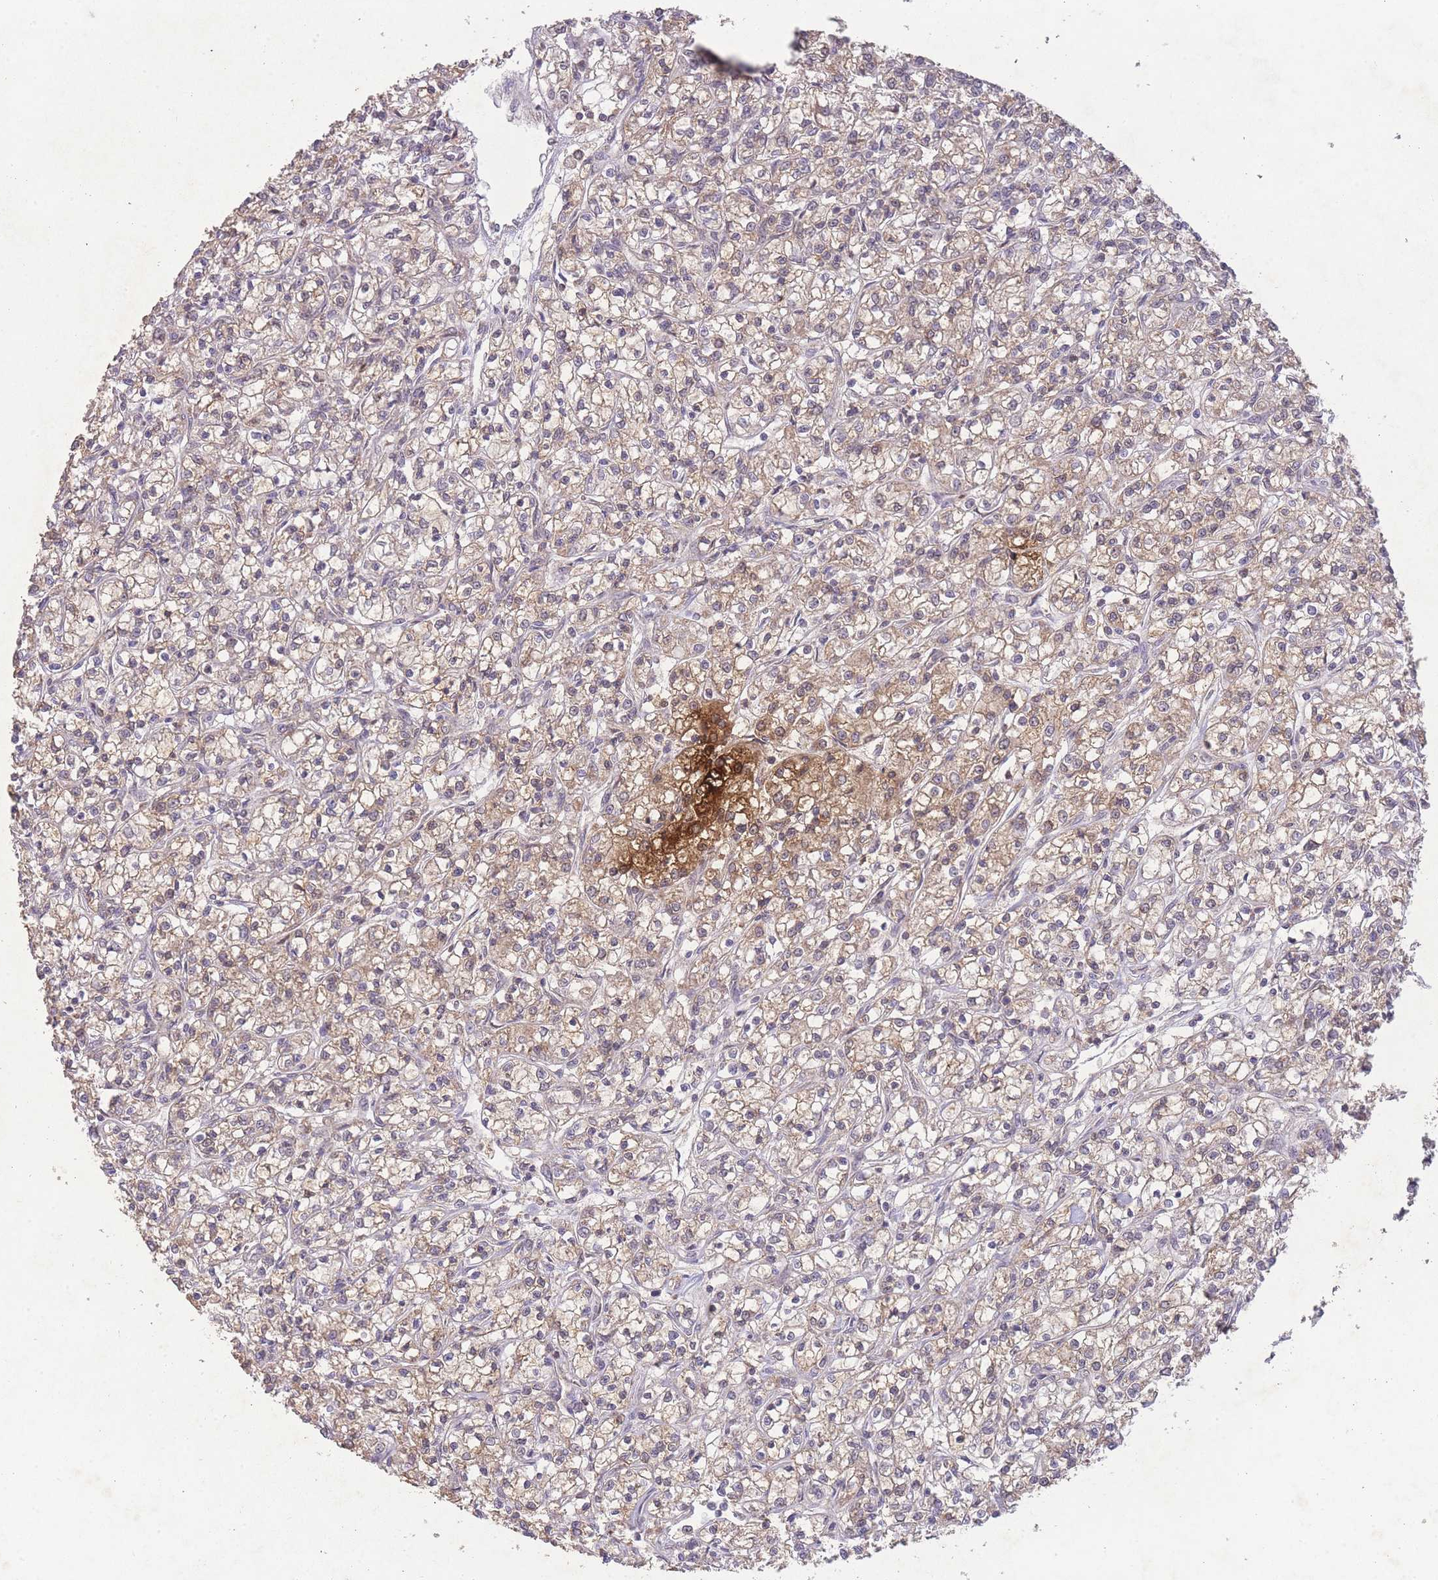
{"staining": {"intensity": "moderate", "quantity": "25%-75%", "location": "cytoplasmic/membranous"}, "tissue": "renal cancer", "cell_type": "Tumor cells", "image_type": "cancer", "snomed": [{"axis": "morphology", "description": "Adenocarcinoma, NOS"}, {"axis": "topography", "description": "Kidney"}], "caption": "Moderate cytoplasmic/membranous positivity for a protein is present in approximately 25%-75% of tumor cells of renal cancer (adenocarcinoma) using immunohistochemistry.", "gene": "RNF144B", "patient": {"sex": "female", "age": 59}}